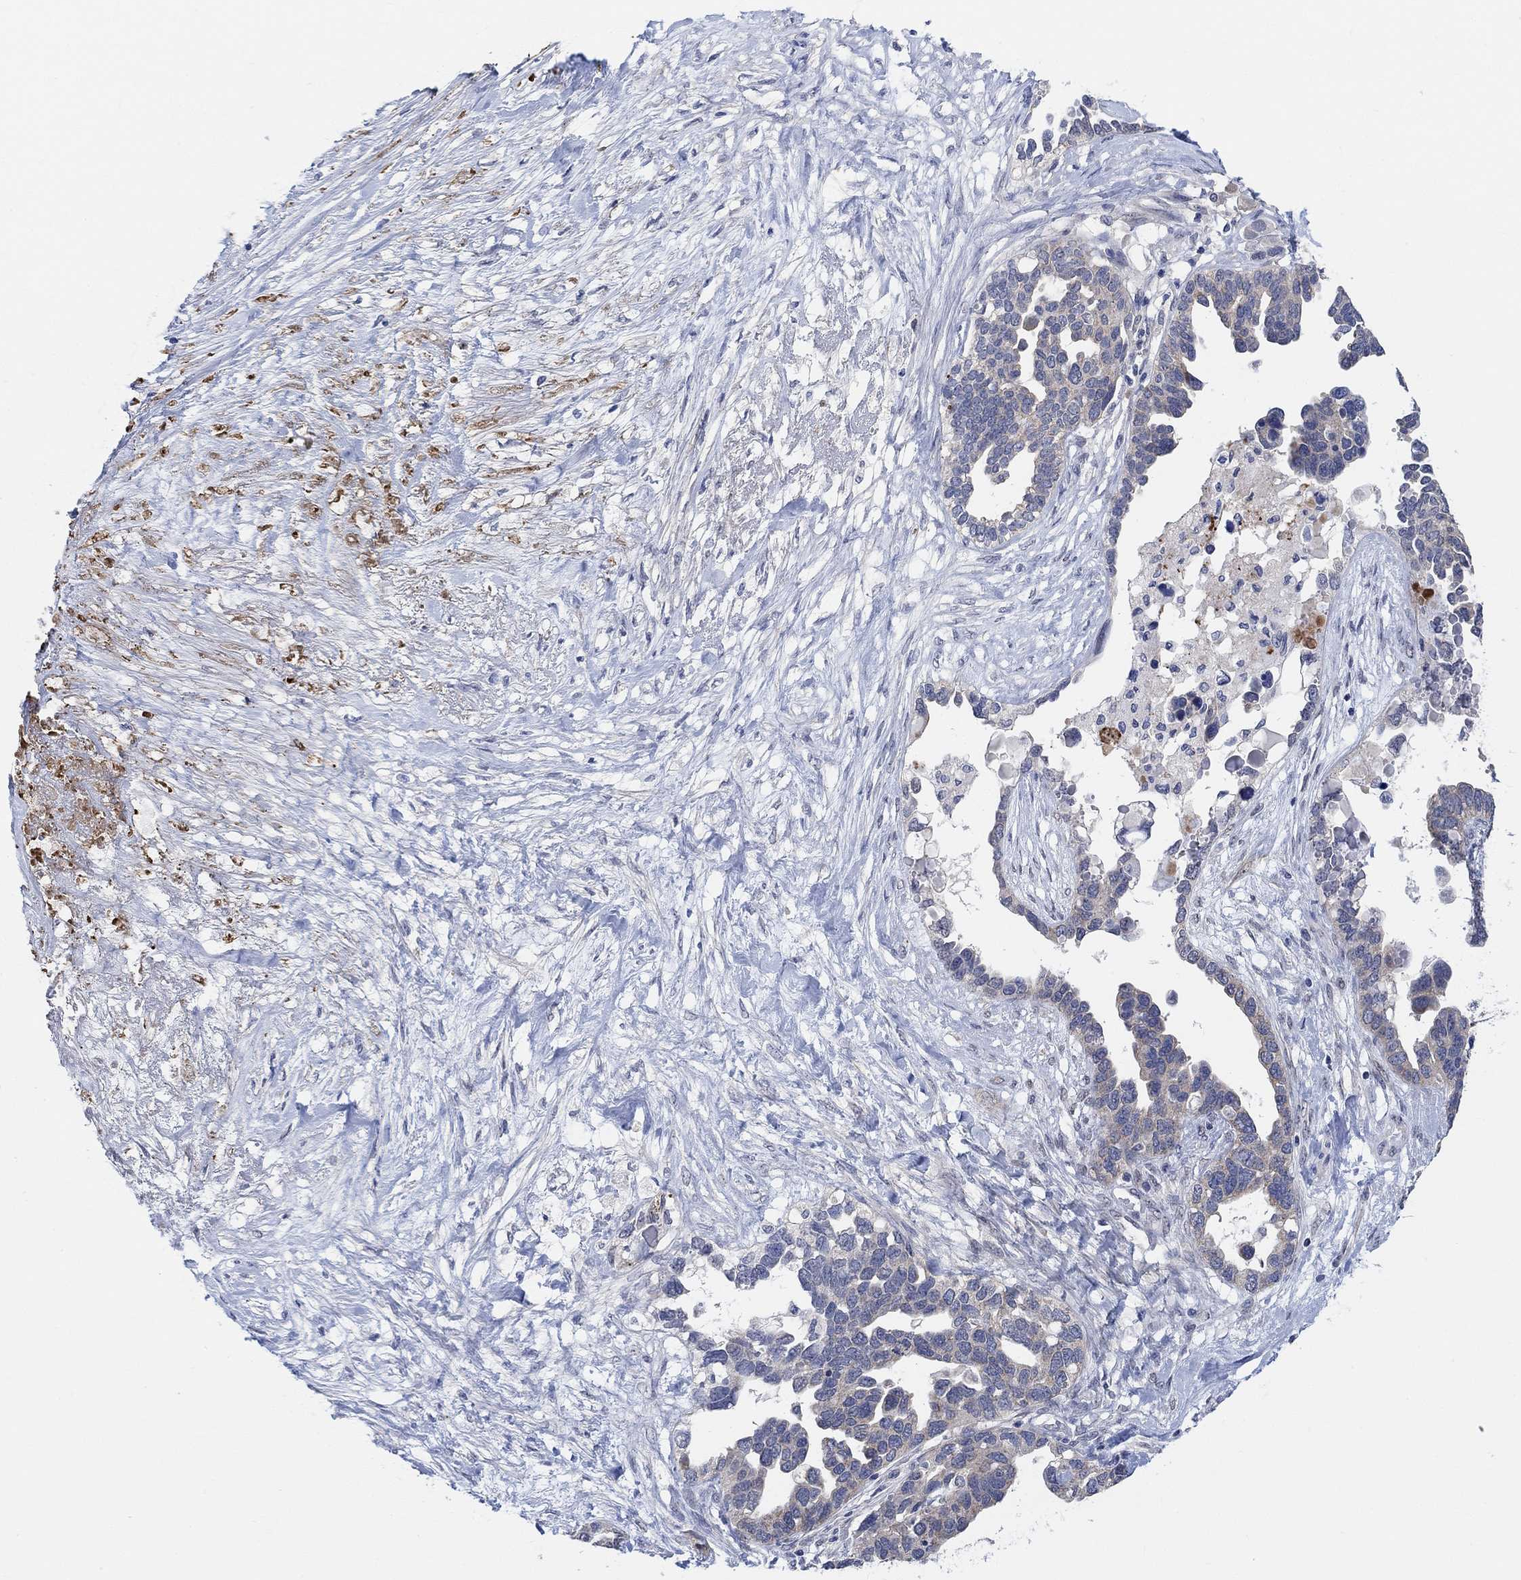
{"staining": {"intensity": "weak", "quantity": "<25%", "location": "cytoplasmic/membranous"}, "tissue": "ovarian cancer", "cell_type": "Tumor cells", "image_type": "cancer", "snomed": [{"axis": "morphology", "description": "Cystadenocarcinoma, serous, NOS"}, {"axis": "topography", "description": "Ovary"}], "caption": "Immunohistochemistry photomicrograph of neoplastic tissue: human ovarian serous cystadenocarcinoma stained with DAB reveals no significant protein expression in tumor cells.", "gene": "RIMS1", "patient": {"sex": "female", "age": 54}}